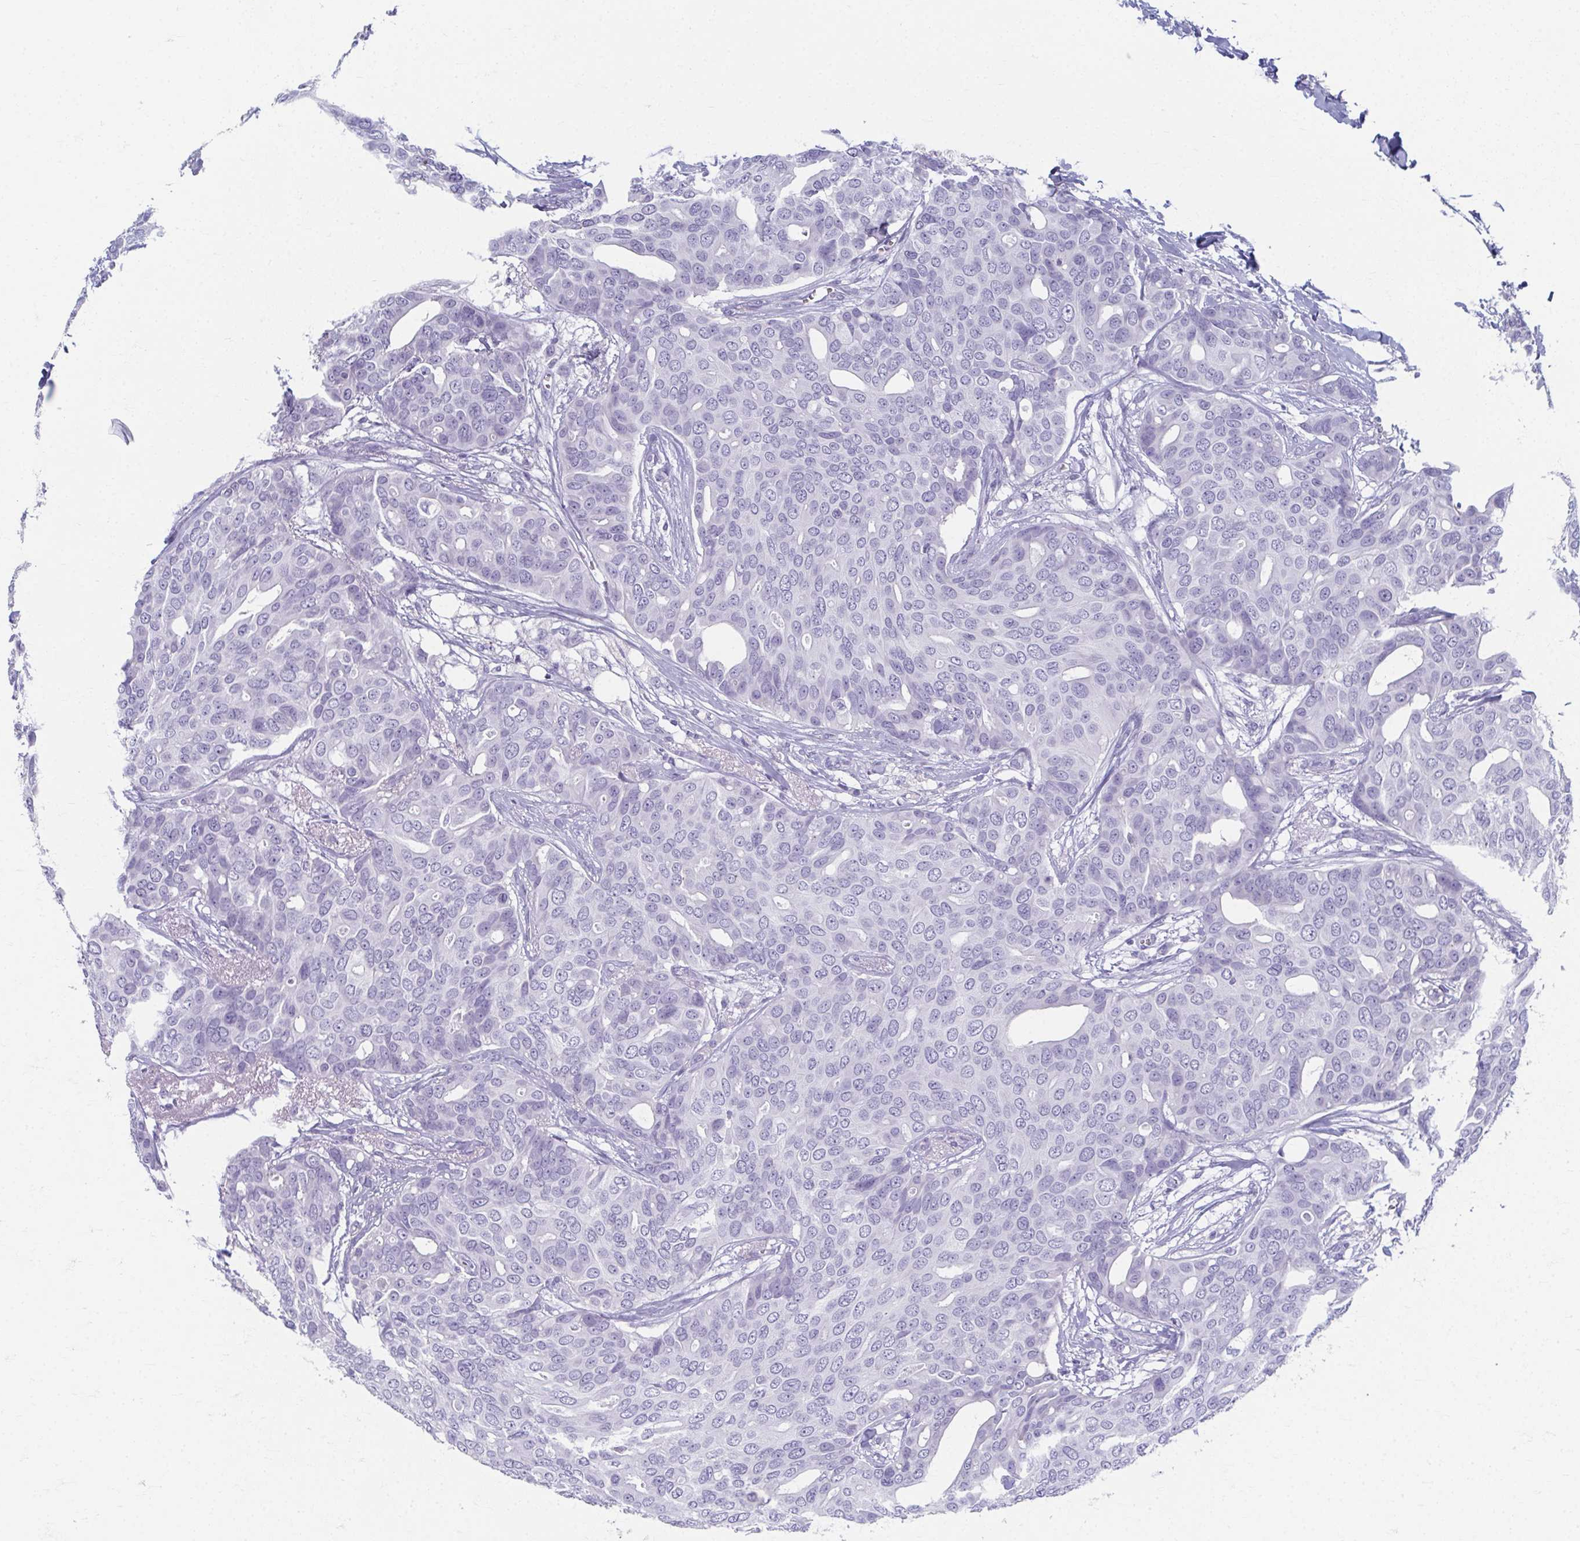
{"staining": {"intensity": "negative", "quantity": "none", "location": "none"}, "tissue": "breast cancer", "cell_type": "Tumor cells", "image_type": "cancer", "snomed": [{"axis": "morphology", "description": "Duct carcinoma"}, {"axis": "topography", "description": "Breast"}], "caption": "The photomicrograph demonstrates no significant positivity in tumor cells of breast cancer.", "gene": "GHRL", "patient": {"sex": "female", "age": 54}}